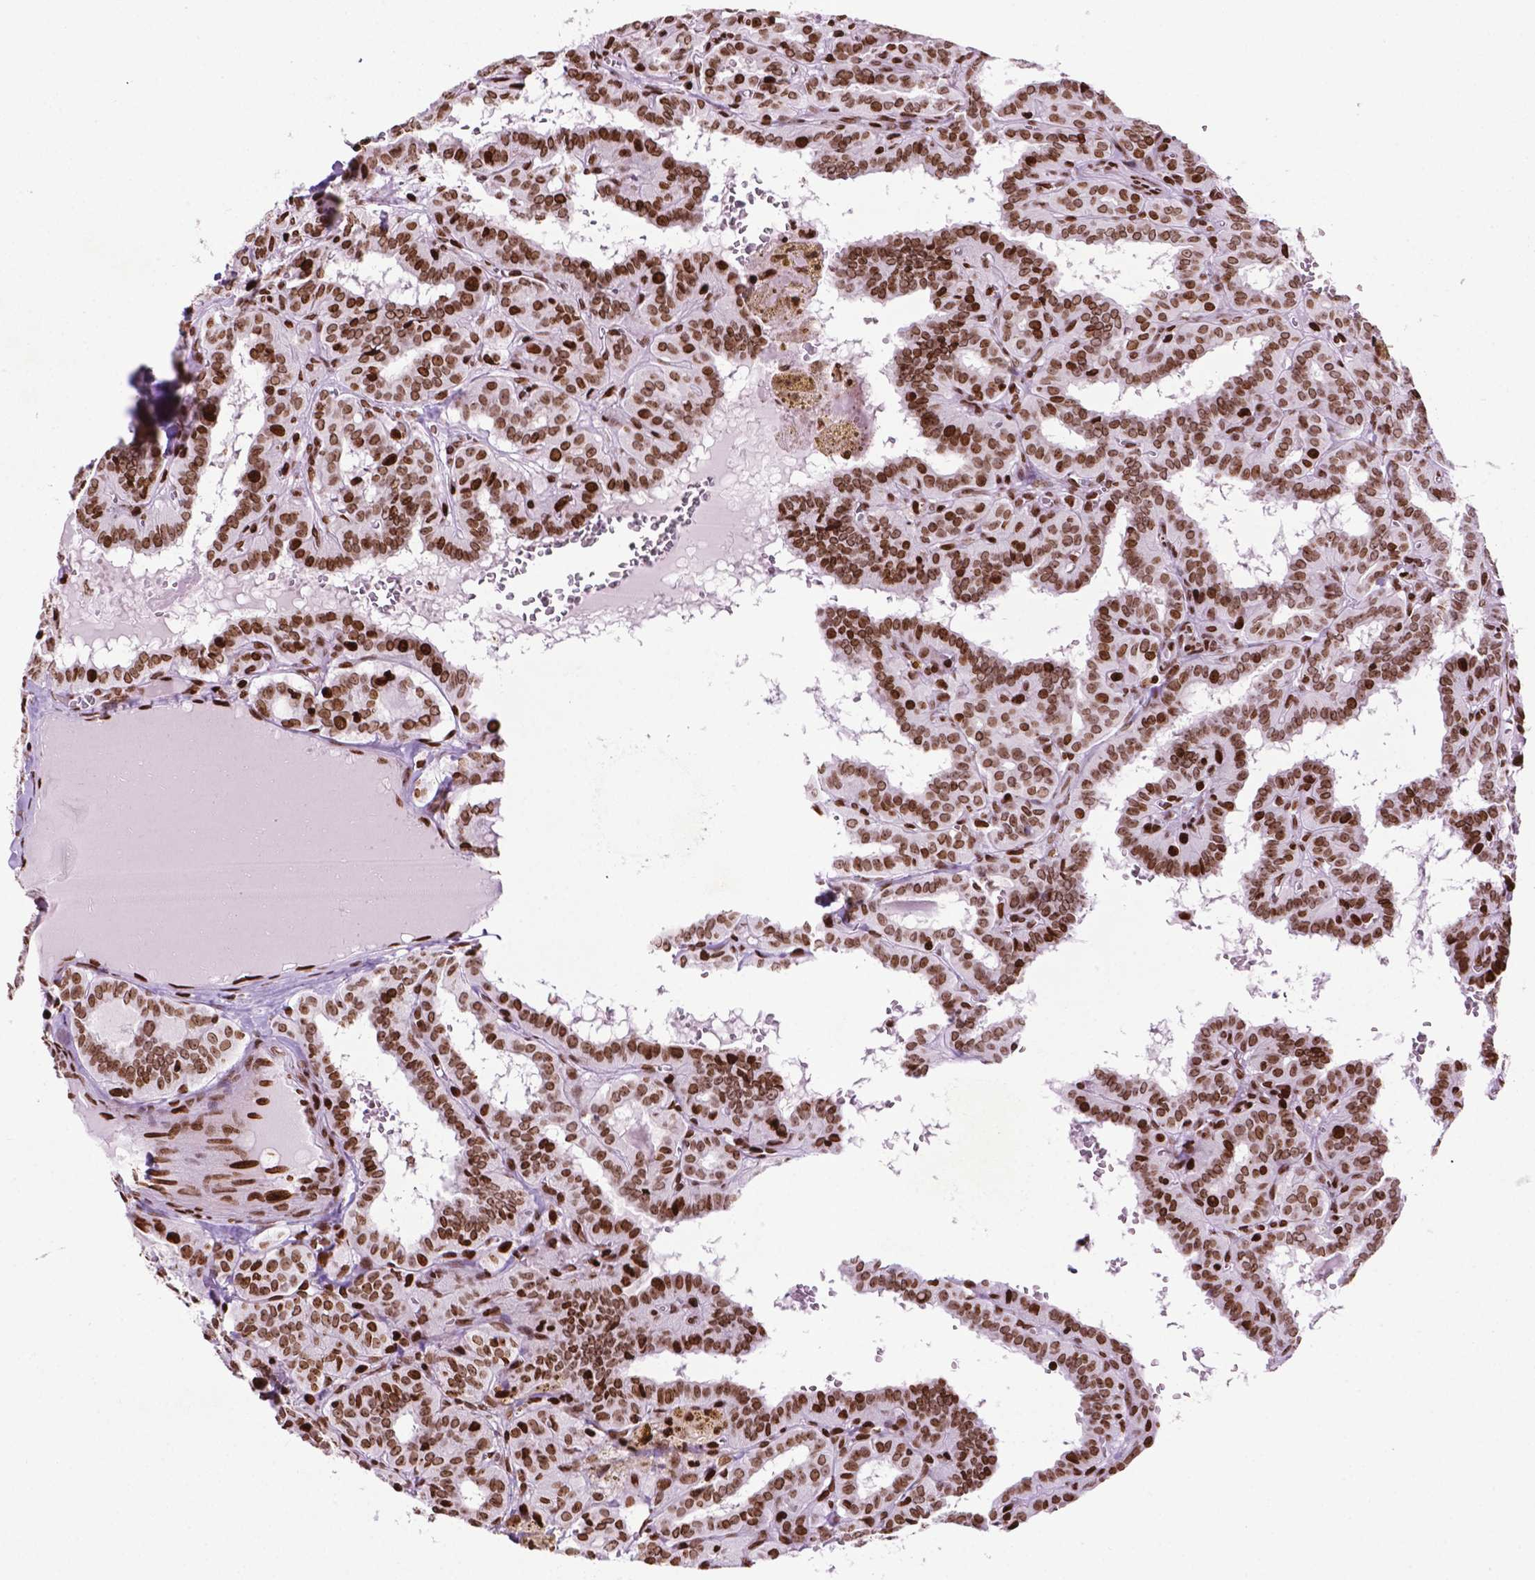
{"staining": {"intensity": "moderate", "quantity": ">75%", "location": "nuclear"}, "tissue": "thyroid cancer", "cell_type": "Tumor cells", "image_type": "cancer", "snomed": [{"axis": "morphology", "description": "Papillary adenocarcinoma, NOS"}, {"axis": "topography", "description": "Thyroid gland"}], "caption": "Papillary adenocarcinoma (thyroid) stained for a protein demonstrates moderate nuclear positivity in tumor cells. (DAB = brown stain, brightfield microscopy at high magnification).", "gene": "TMEM250", "patient": {"sex": "female", "age": 21}}